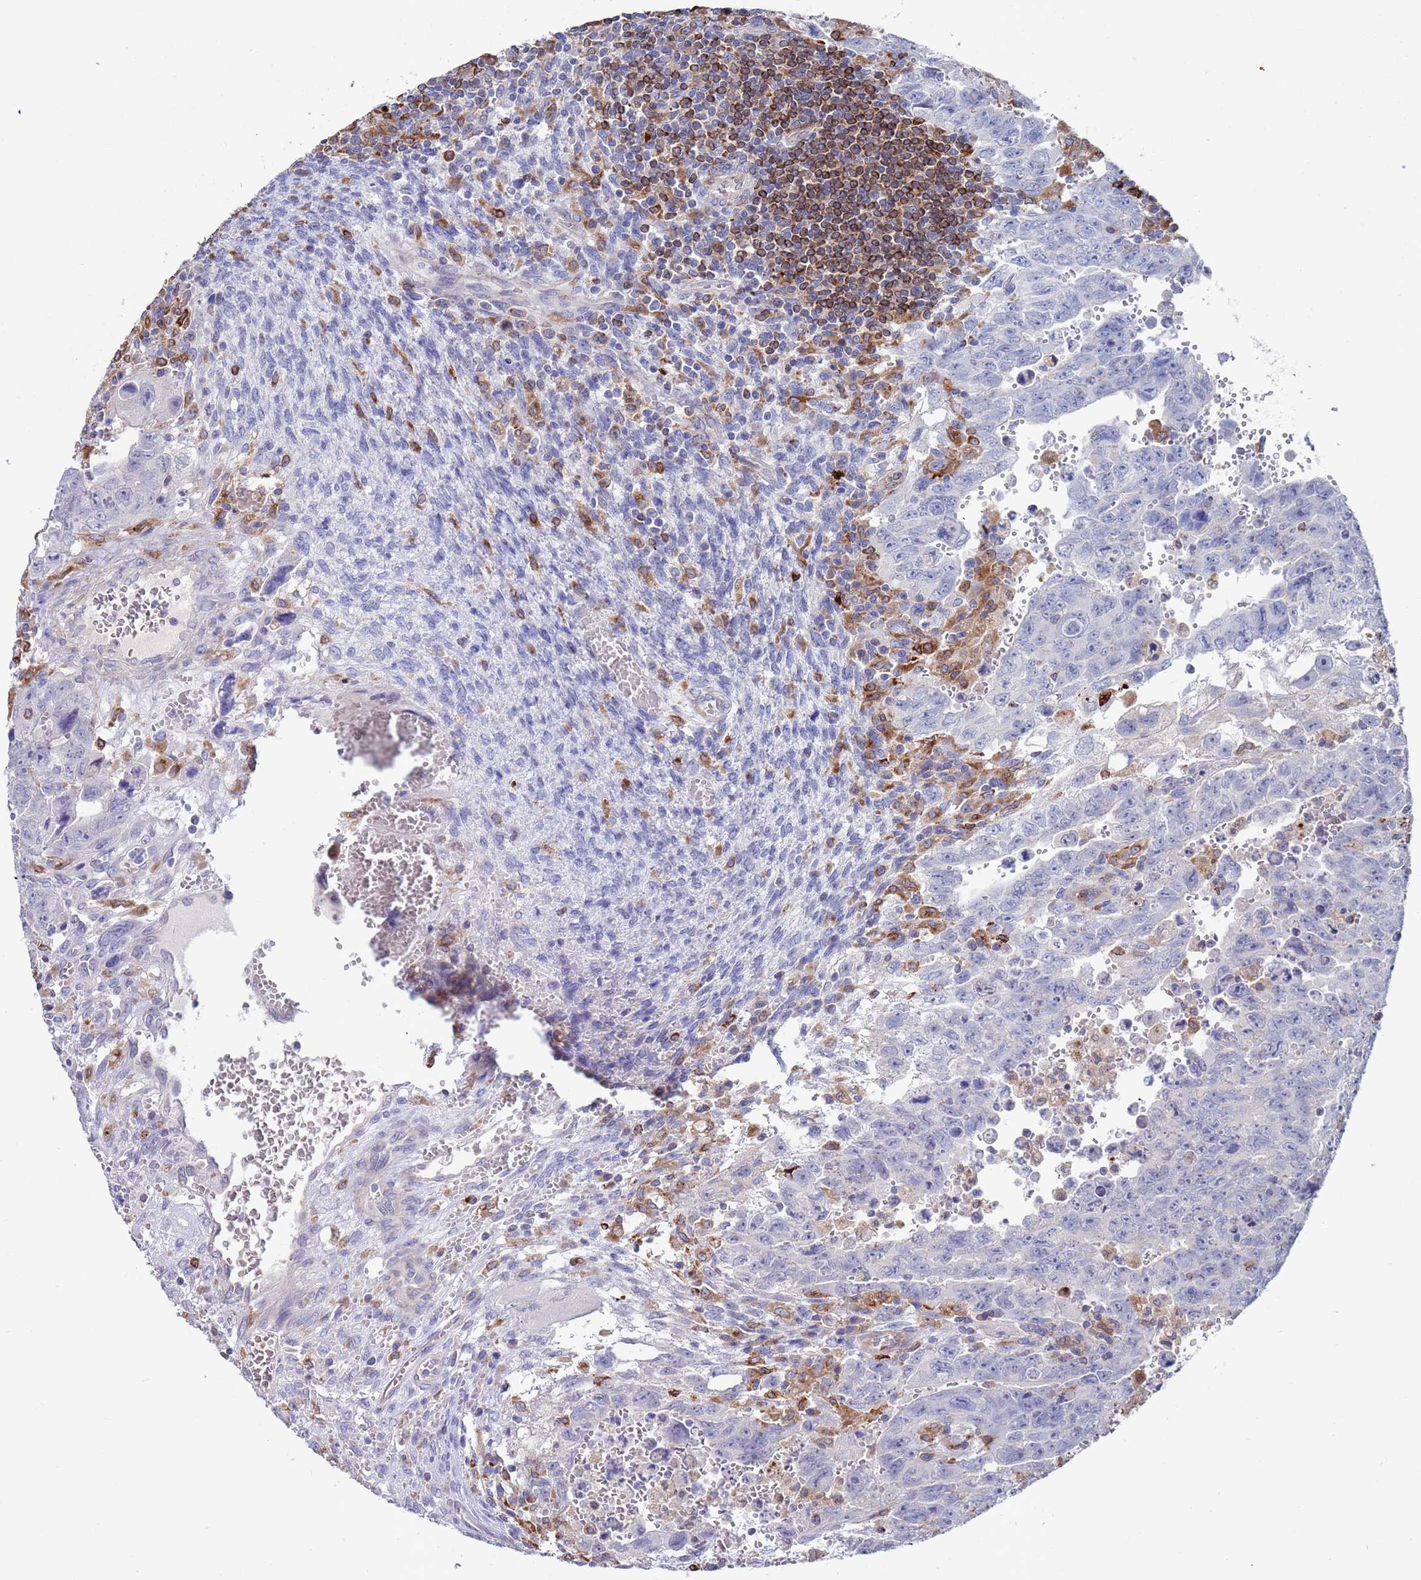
{"staining": {"intensity": "negative", "quantity": "none", "location": "none"}, "tissue": "testis cancer", "cell_type": "Tumor cells", "image_type": "cancer", "snomed": [{"axis": "morphology", "description": "Carcinoma, Embryonal, NOS"}, {"axis": "topography", "description": "Testis"}], "caption": "High magnification brightfield microscopy of testis cancer (embryonal carcinoma) stained with DAB (3,3'-diaminobenzidine) (brown) and counterstained with hematoxylin (blue): tumor cells show no significant expression. (Stains: DAB (3,3'-diaminobenzidine) IHC with hematoxylin counter stain, Microscopy: brightfield microscopy at high magnification).", "gene": "GREB1L", "patient": {"sex": "male", "age": 28}}